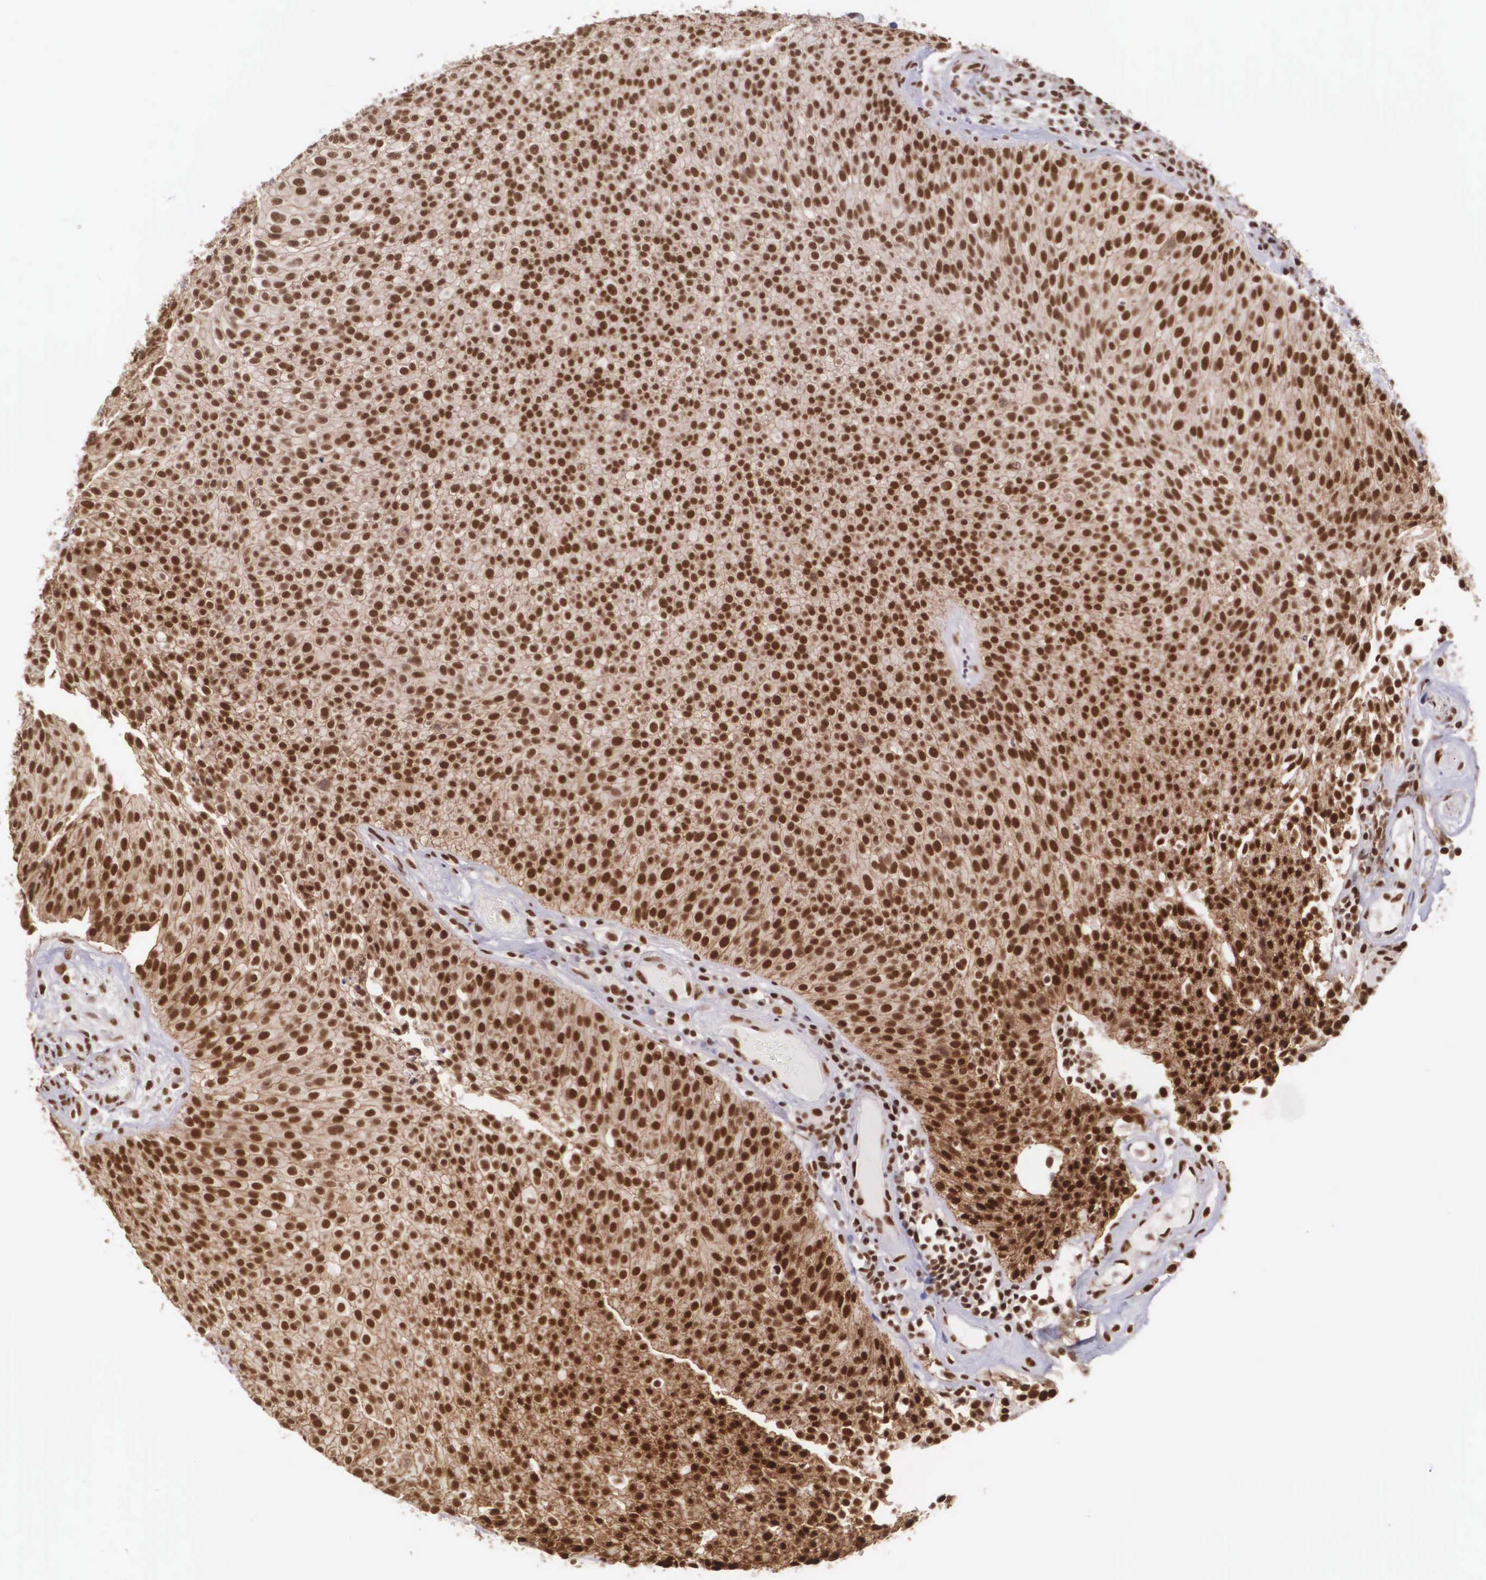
{"staining": {"intensity": "strong", "quantity": ">75%", "location": "cytoplasmic/membranous,nuclear"}, "tissue": "urothelial cancer", "cell_type": "Tumor cells", "image_type": "cancer", "snomed": [{"axis": "morphology", "description": "Urothelial carcinoma, Low grade"}, {"axis": "topography", "description": "Urinary bladder"}], "caption": "Urothelial cancer stained with DAB (3,3'-diaminobenzidine) immunohistochemistry exhibits high levels of strong cytoplasmic/membranous and nuclear positivity in about >75% of tumor cells.", "gene": "POLR2F", "patient": {"sex": "male", "age": 85}}